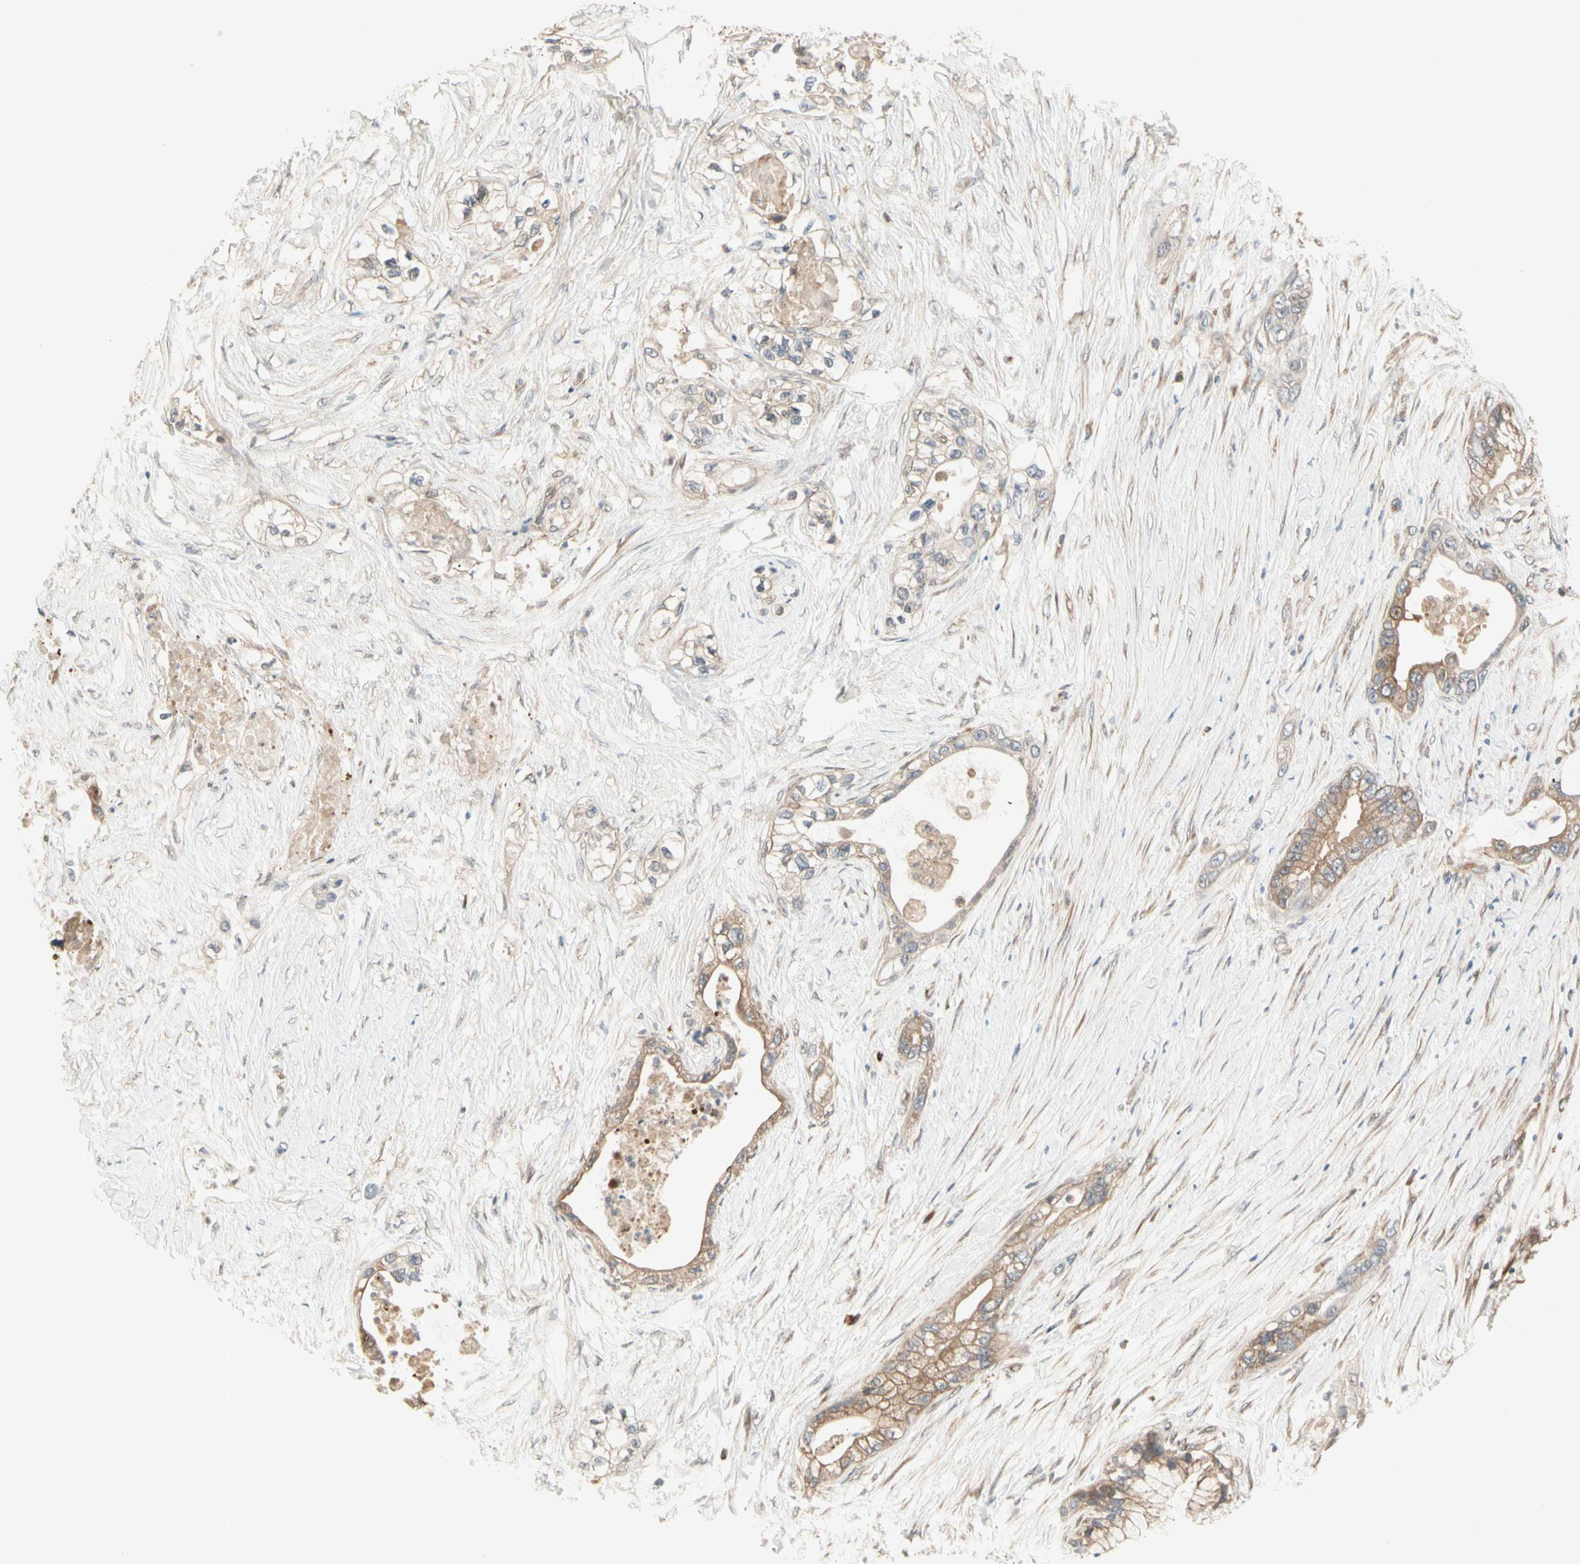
{"staining": {"intensity": "moderate", "quantity": ">75%", "location": "cytoplasmic/membranous"}, "tissue": "pancreatic cancer", "cell_type": "Tumor cells", "image_type": "cancer", "snomed": [{"axis": "morphology", "description": "Adenocarcinoma, NOS"}, {"axis": "topography", "description": "Pancreas"}], "caption": "This image displays immunohistochemistry staining of pancreatic cancer (adenocarcinoma), with medium moderate cytoplasmic/membranous expression in approximately >75% of tumor cells.", "gene": "IRAG1", "patient": {"sex": "female", "age": 70}}